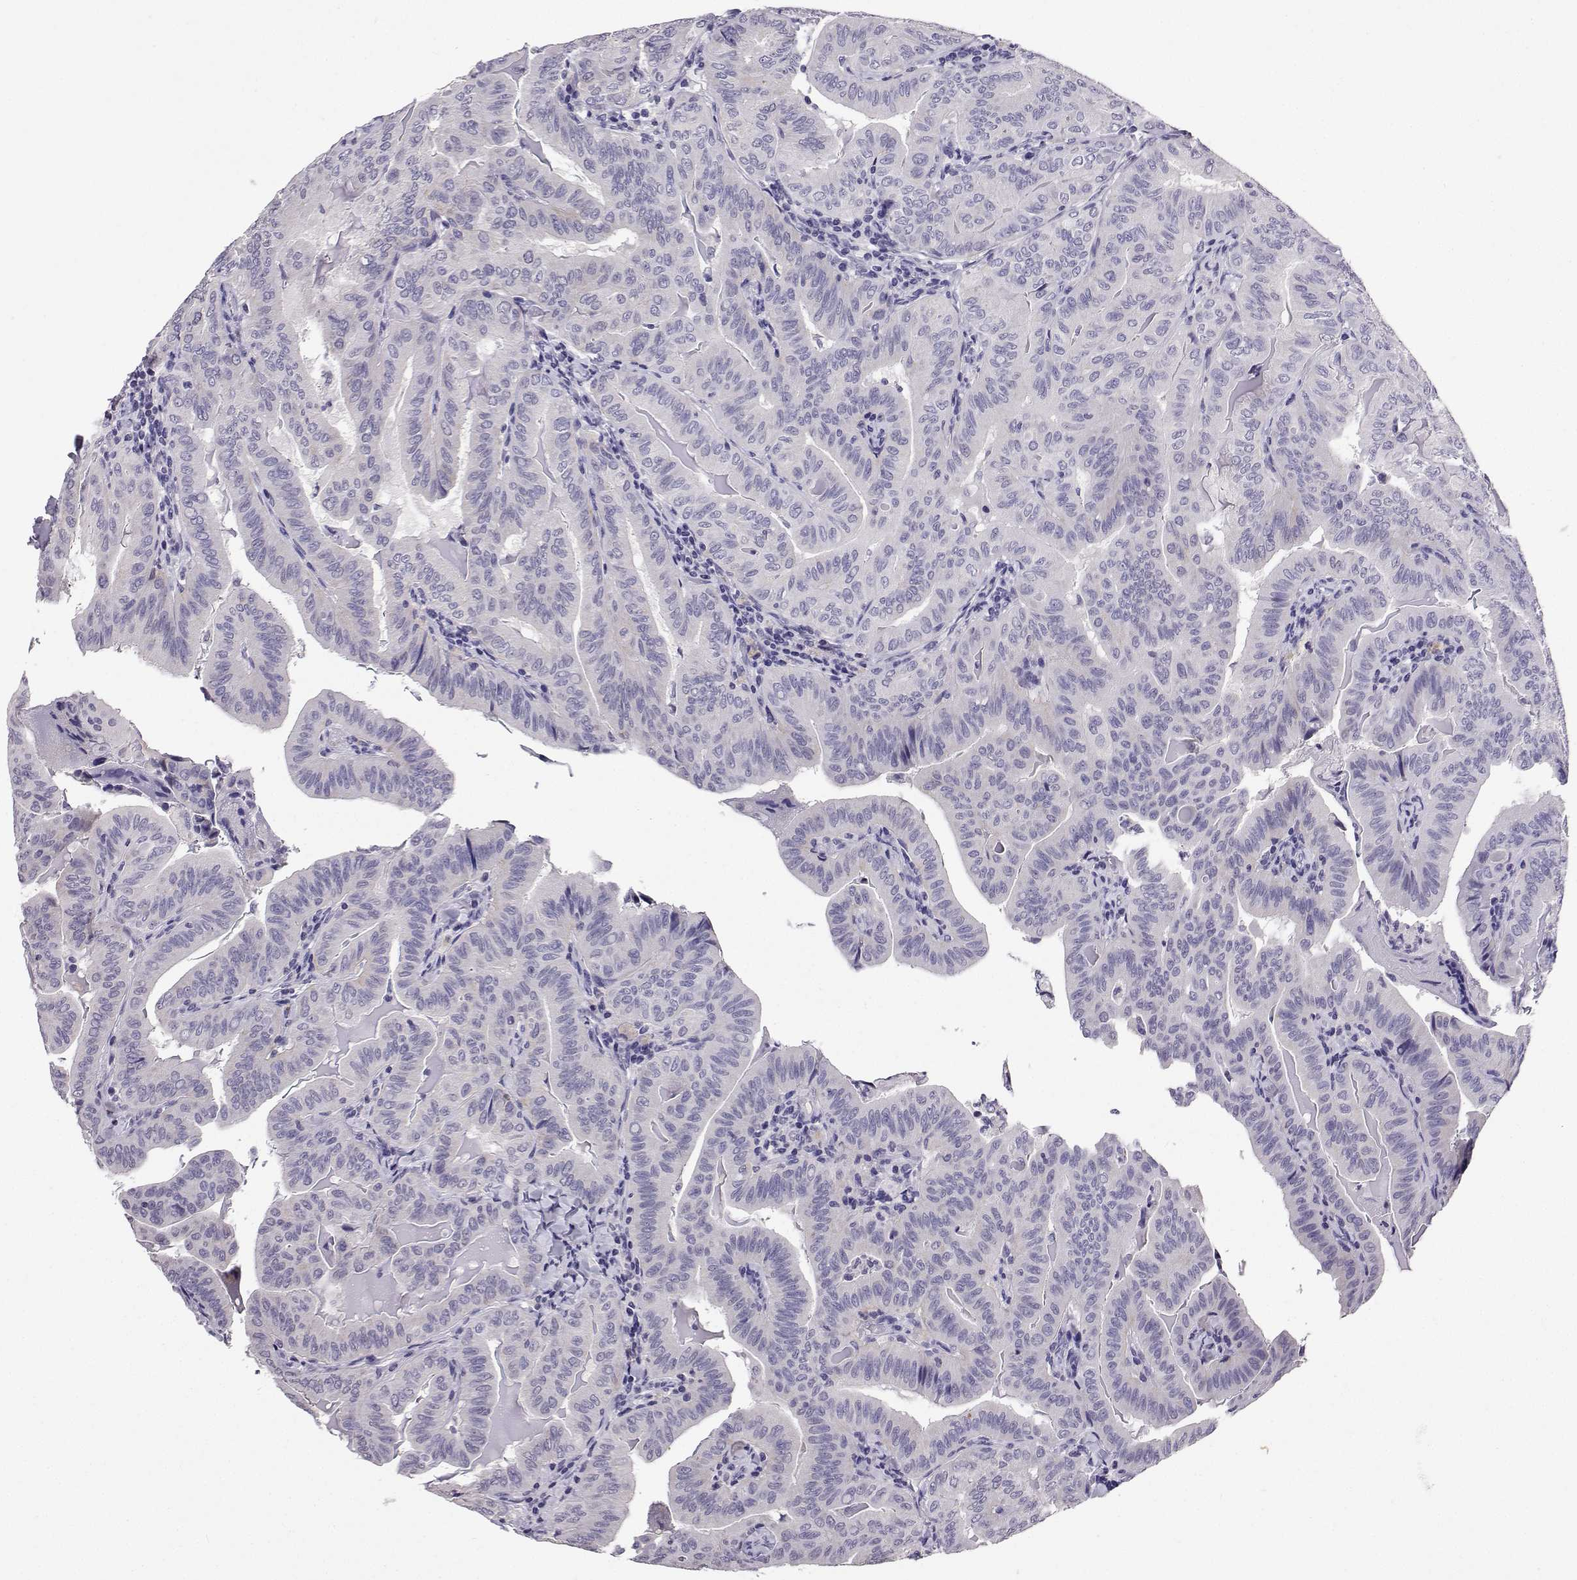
{"staining": {"intensity": "negative", "quantity": "none", "location": "none"}, "tissue": "thyroid cancer", "cell_type": "Tumor cells", "image_type": "cancer", "snomed": [{"axis": "morphology", "description": "Papillary adenocarcinoma, NOS"}, {"axis": "topography", "description": "Thyroid gland"}], "caption": "Tumor cells are negative for brown protein staining in thyroid cancer (papillary adenocarcinoma).", "gene": "SPAG11B", "patient": {"sex": "female", "age": 68}}